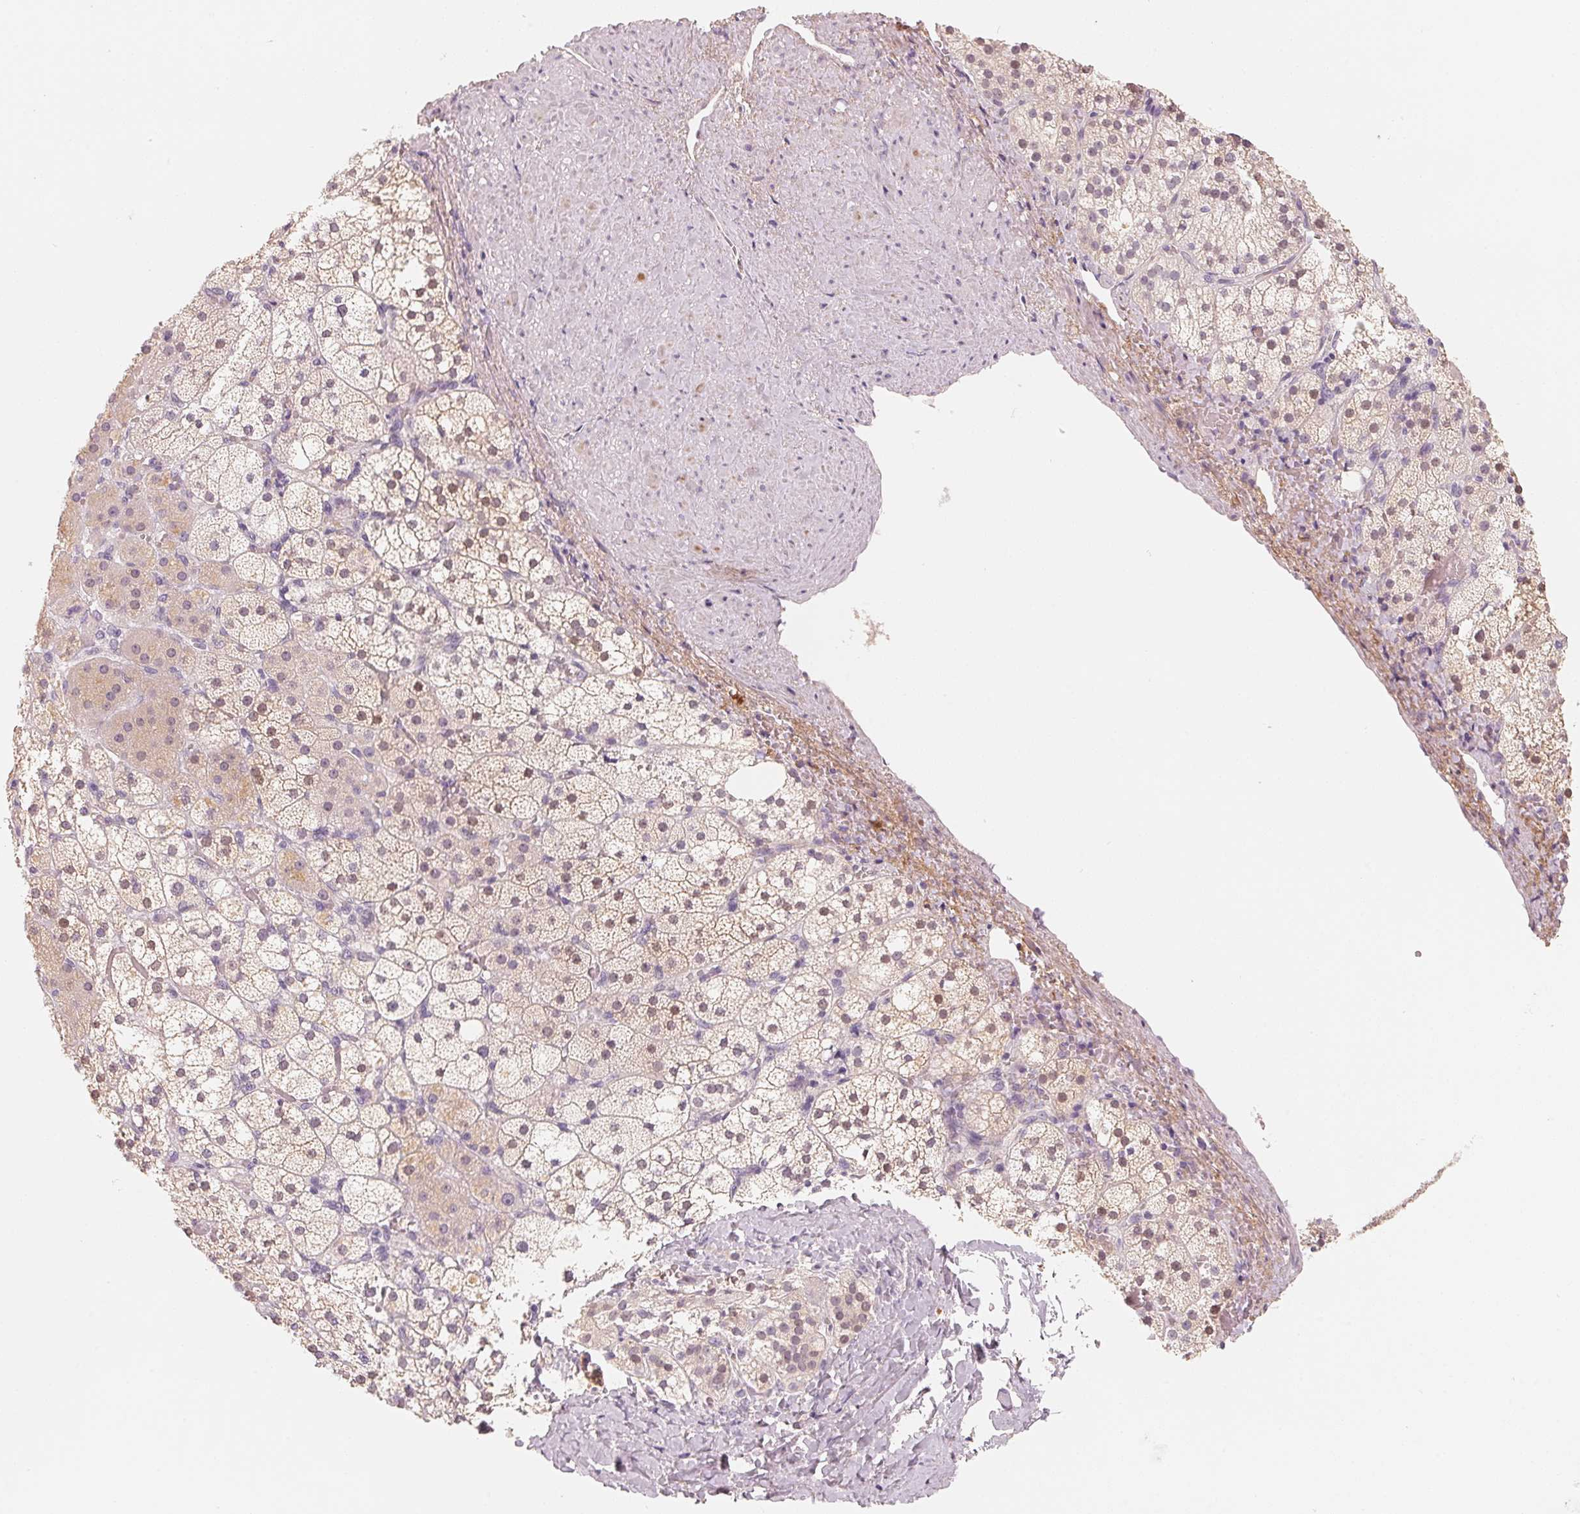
{"staining": {"intensity": "weak", "quantity": "25%-75%", "location": "cytoplasmic/membranous"}, "tissue": "adrenal gland", "cell_type": "Glandular cells", "image_type": "normal", "snomed": [{"axis": "morphology", "description": "Normal tissue, NOS"}, {"axis": "topography", "description": "Adrenal gland"}], "caption": "Protein expression analysis of unremarkable adrenal gland displays weak cytoplasmic/membranous positivity in about 25%-75% of glandular cells.", "gene": "CFHR2", "patient": {"sex": "male", "age": 53}}